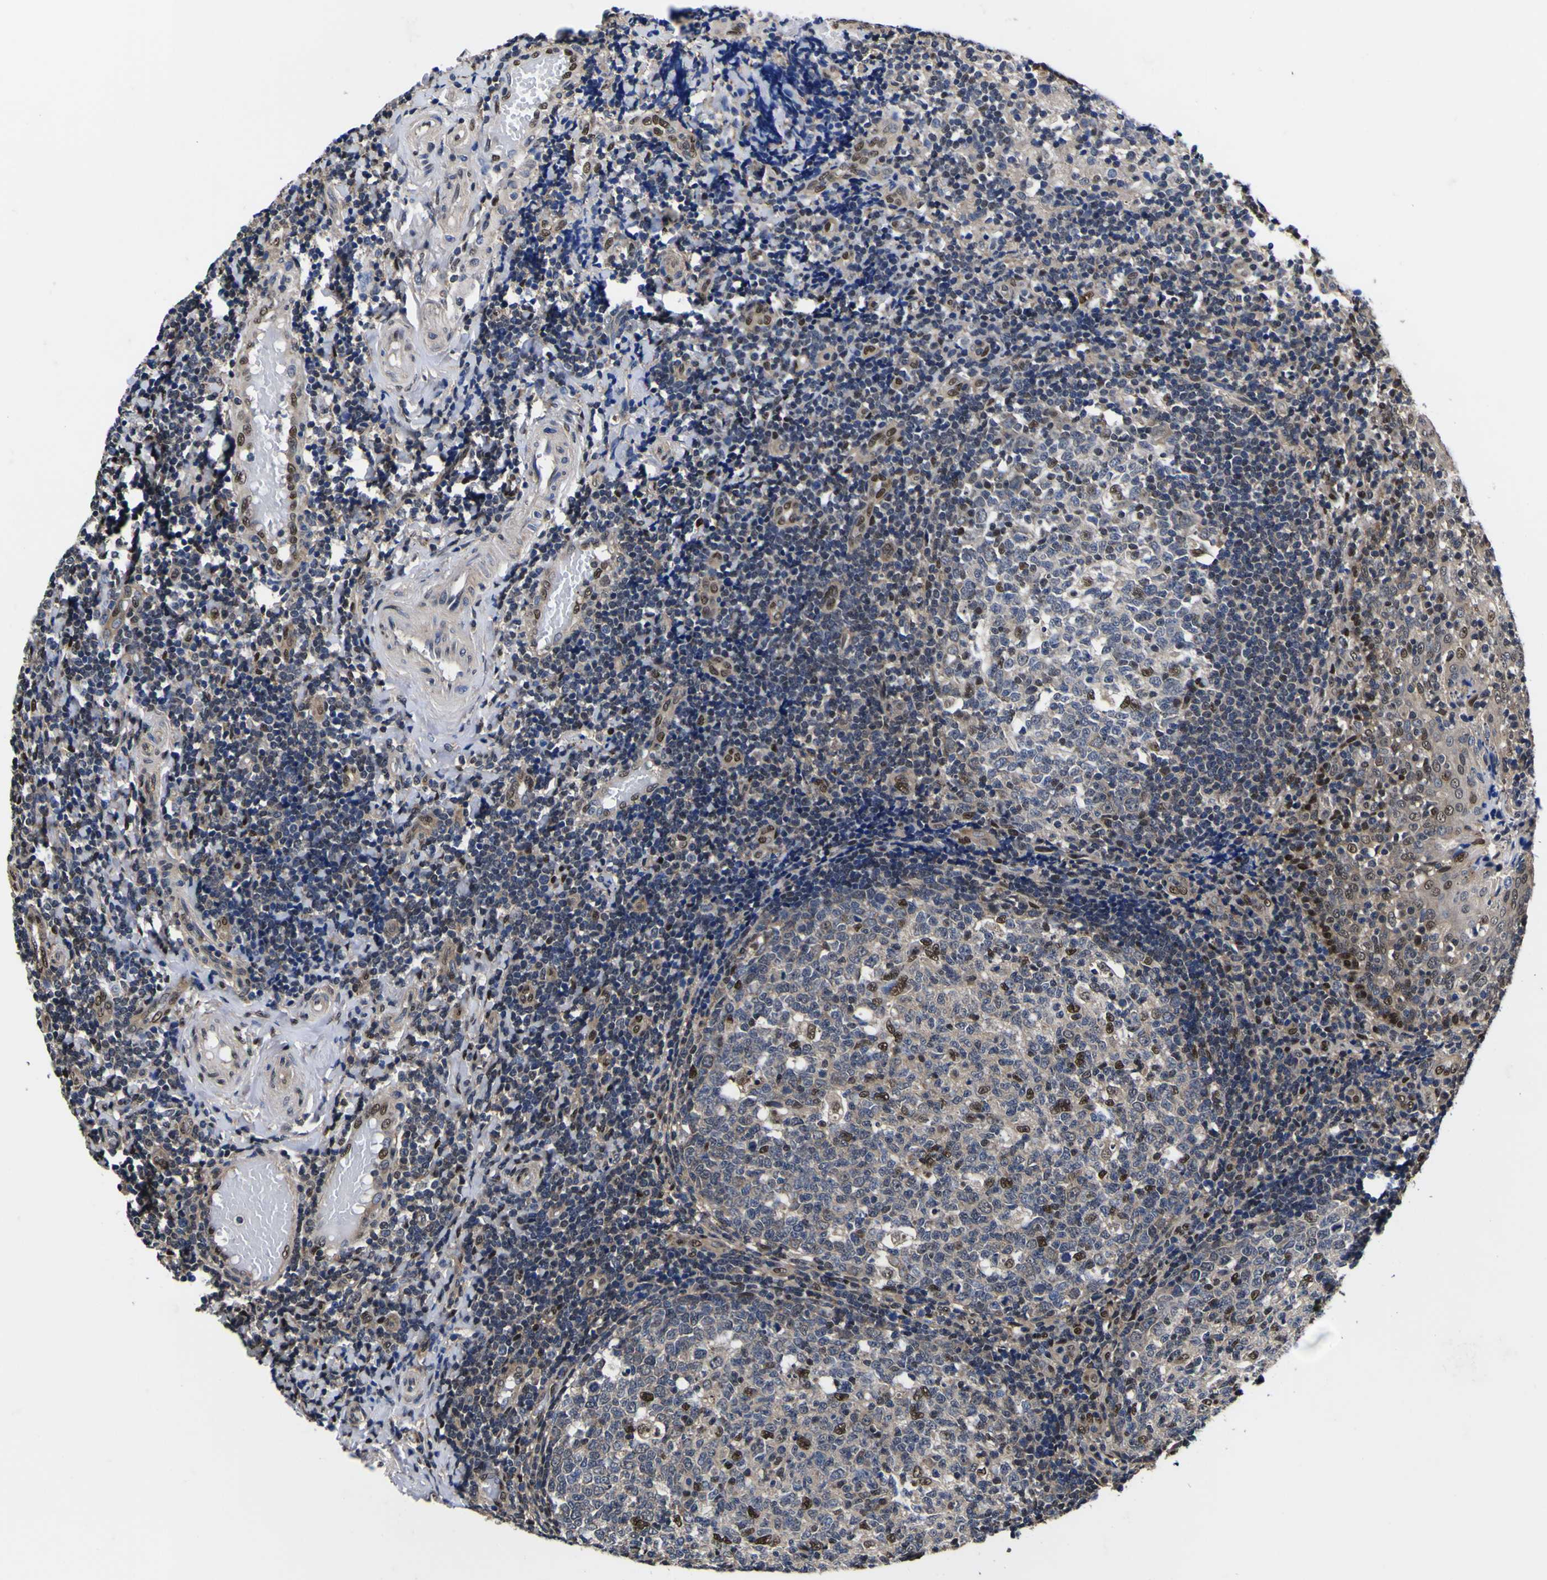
{"staining": {"intensity": "strong", "quantity": "<25%", "location": "cytoplasmic/membranous,nuclear"}, "tissue": "tonsil", "cell_type": "Germinal center cells", "image_type": "normal", "snomed": [{"axis": "morphology", "description": "Normal tissue, NOS"}, {"axis": "topography", "description": "Tonsil"}], "caption": "Strong cytoplasmic/membranous,nuclear staining is identified in approximately <25% of germinal center cells in unremarkable tonsil. (DAB IHC with brightfield microscopy, high magnification).", "gene": "FAM110B", "patient": {"sex": "female", "age": 19}}